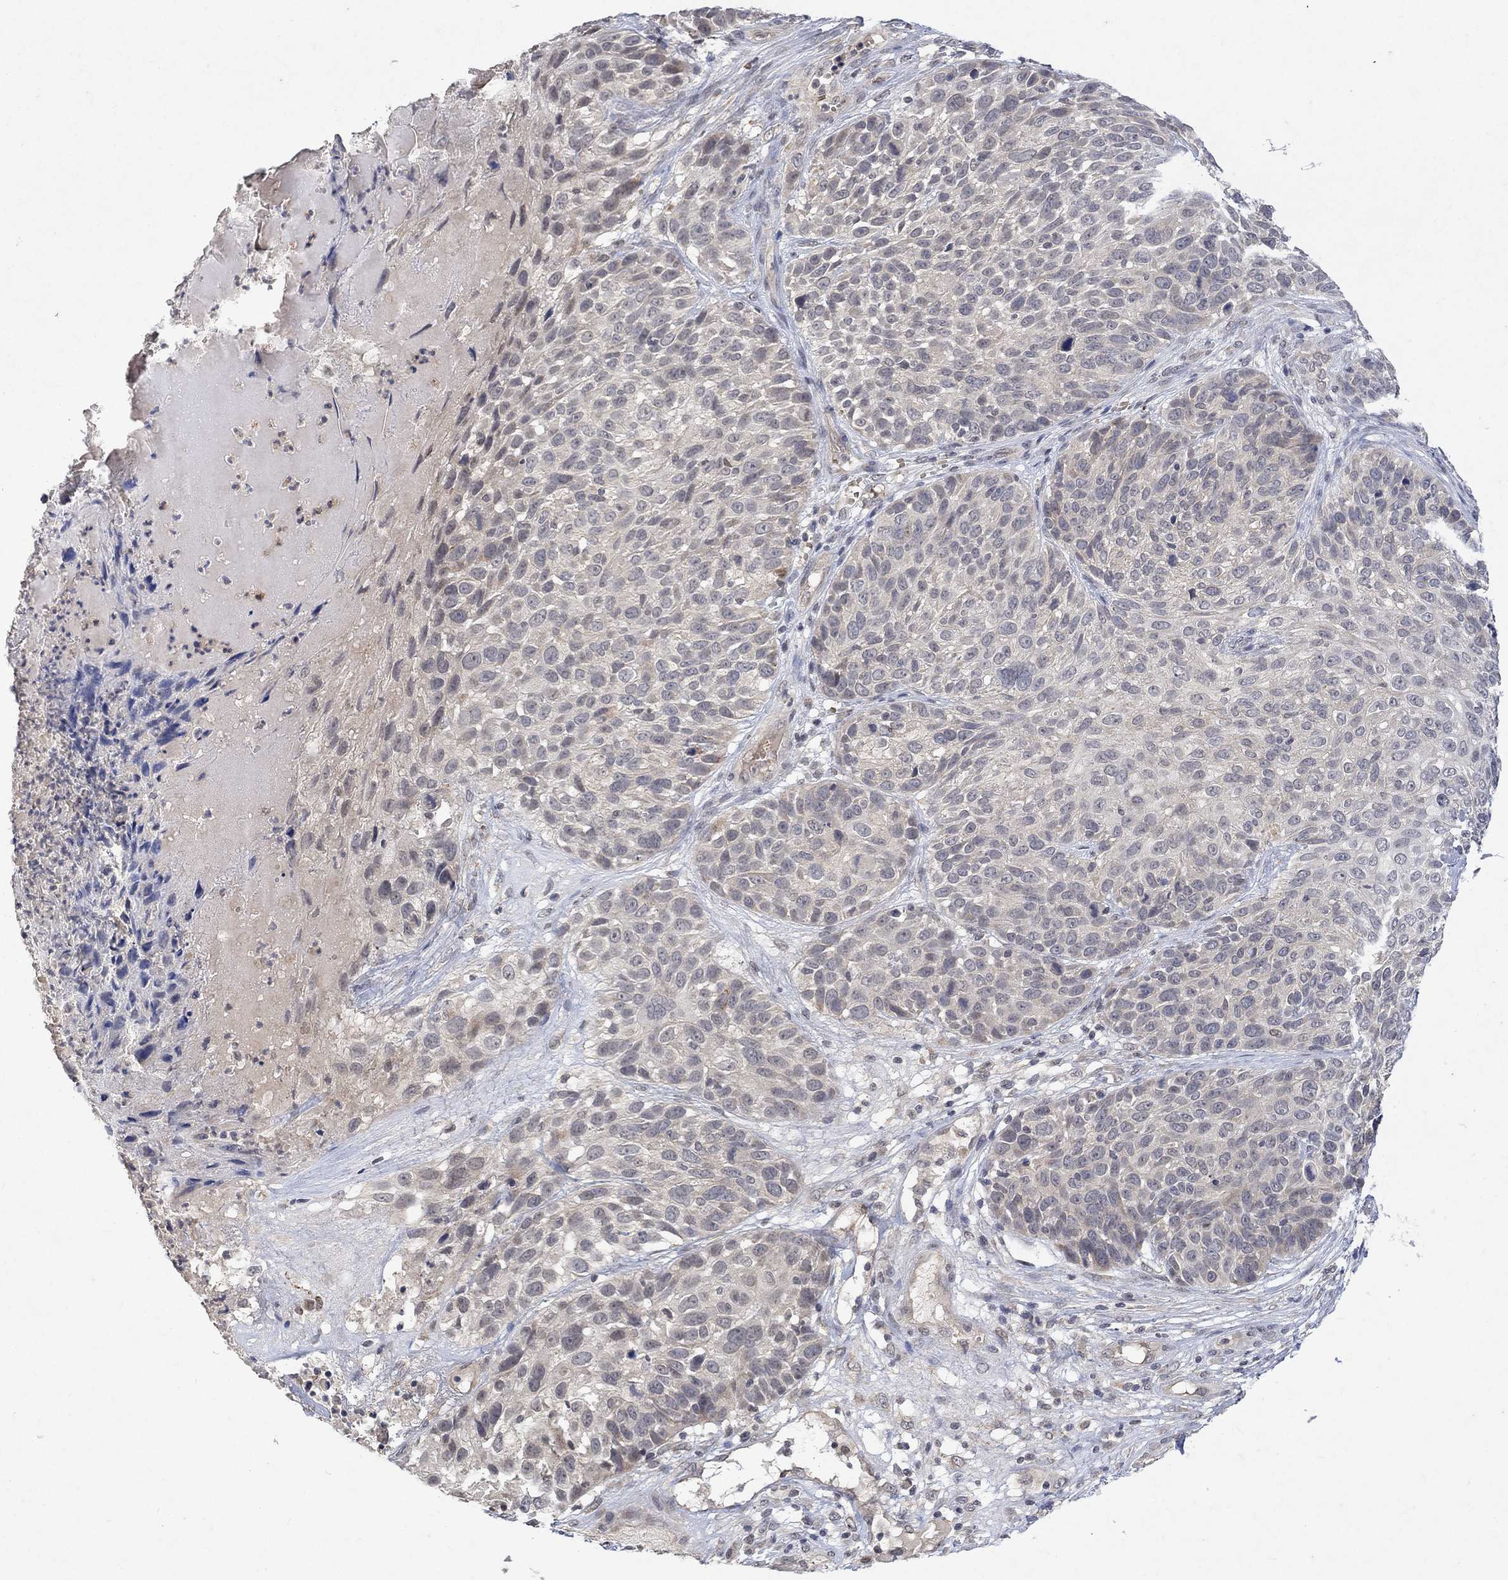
{"staining": {"intensity": "negative", "quantity": "none", "location": "none"}, "tissue": "skin cancer", "cell_type": "Tumor cells", "image_type": "cancer", "snomed": [{"axis": "morphology", "description": "Squamous cell carcinoma, NOS"}, {"axis": "topography", "description": "Skin"}], "caption": "Tumor cells show no significant protein staining in skin squamous cell carcinoma.", "gene": "GRIN2D", "patient": {"sex": "male", "age": 92}}